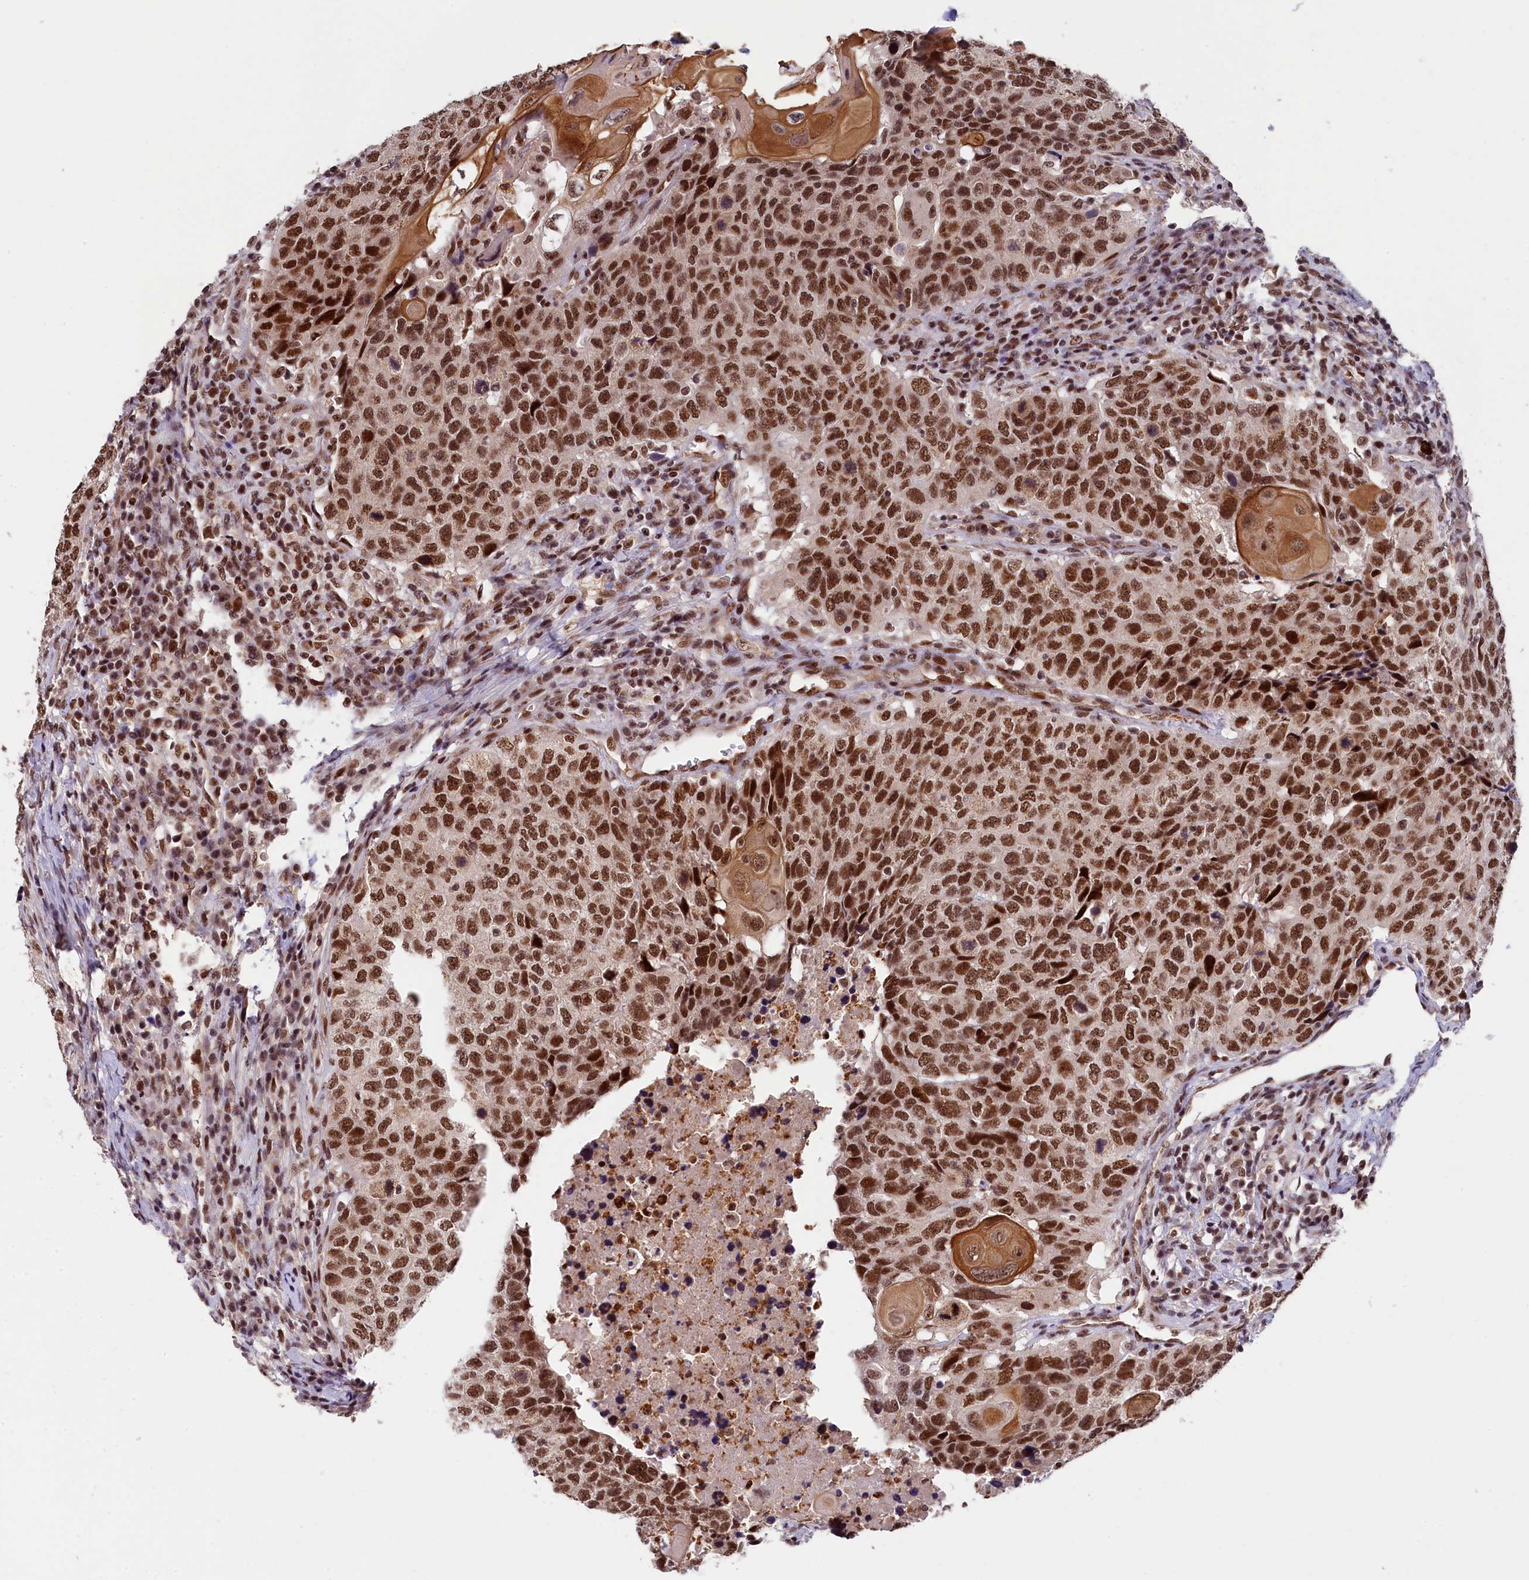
{"staining": {"intensity": "strong", "quantity": ">75%", "location": "nuclear"}, "tissue": "head and neck cancer", "cell_type": "Tumor cells", "image_type": "cancer", "snomed": [{"axis": "morphology", "description": "Squamous cell carcinoma, NOS"}, {"axis": "topography", "description": "Head-Neck"}], "caption": "Brown immunohistochemical staining in squamous cell carcinoma (head and neck) shows strong nuclear expression in about >75% of tumor cells.", "gene": "ADIG", "patient": {"sex": "male", "age": 66}}